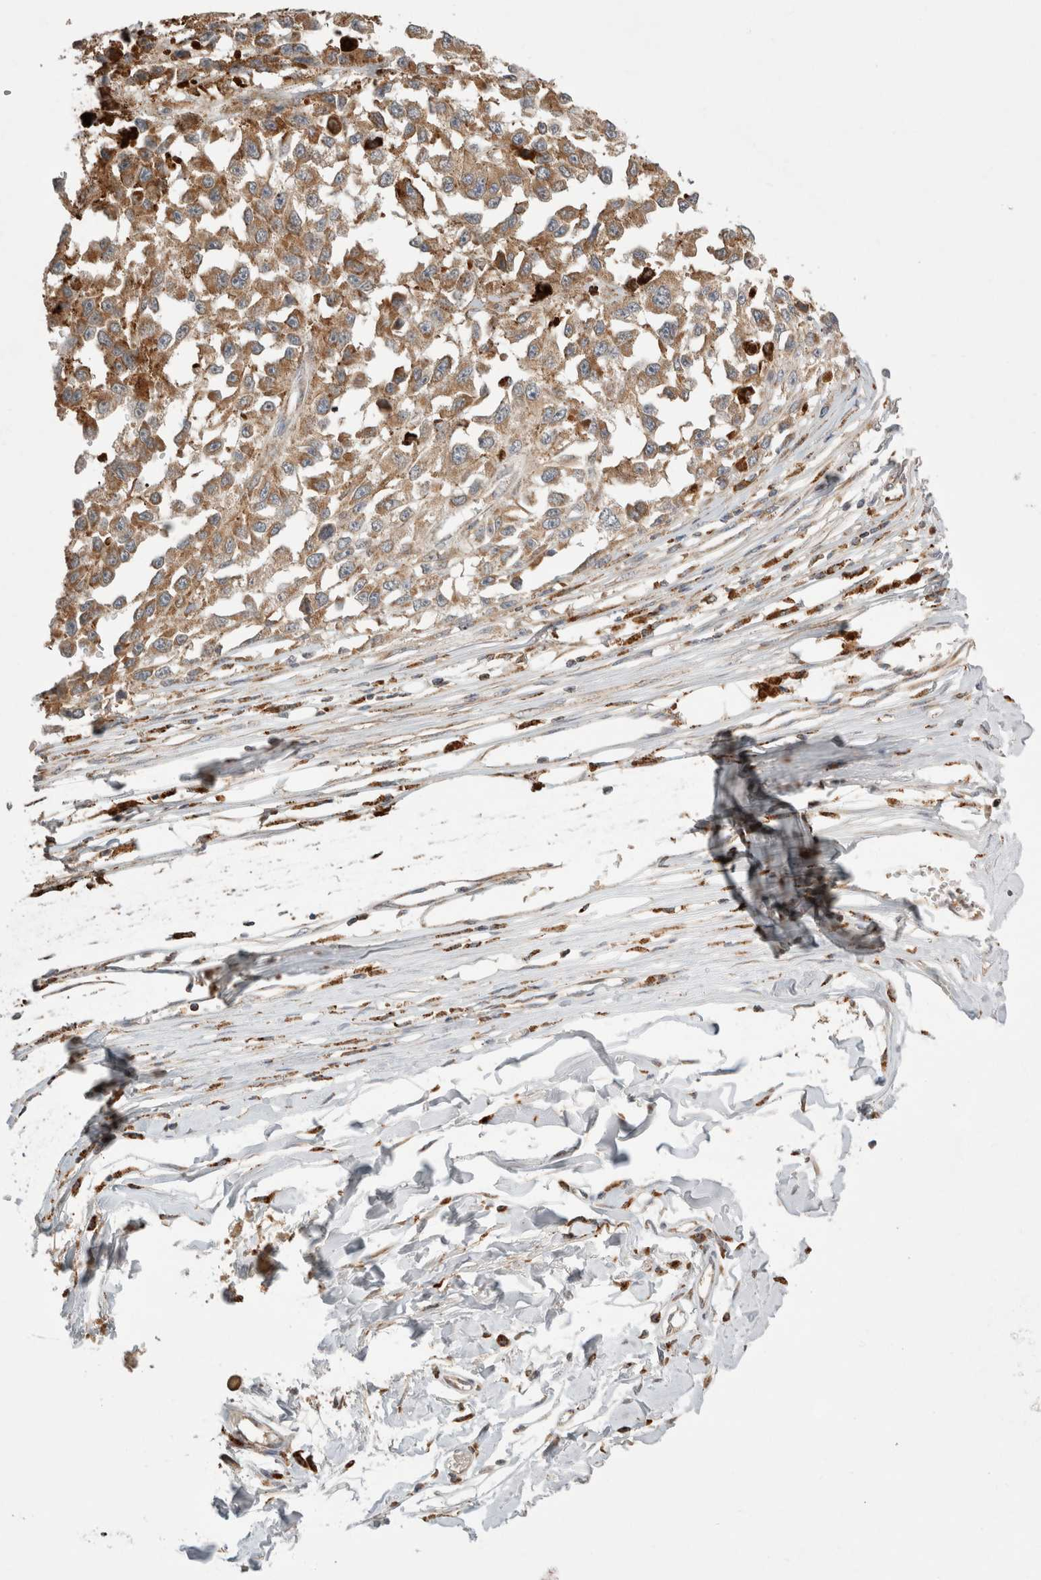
{"staining": {"intensity": "moderate", "quantity": ">75%", "location": "cytoplasmic/membranous"}, "tissue": "melanoma", "cell_type": "Tumor cells", "image_type": "cancer", "snomed": [{"axis": "morphology", "description": "Malignant melanoma, Metastatic site"}, {"axis": "topography", "description": "Lymph node"}], "caption": "Immunohistochemical staining of human malignant melanoma (metastatic site) demonstrates medium levels of moderate cytoplasmic/membranous expression in approximately >75% of tumor cells.", "gene": "HROB", "patient": {"sex": "male", "age": 59}}